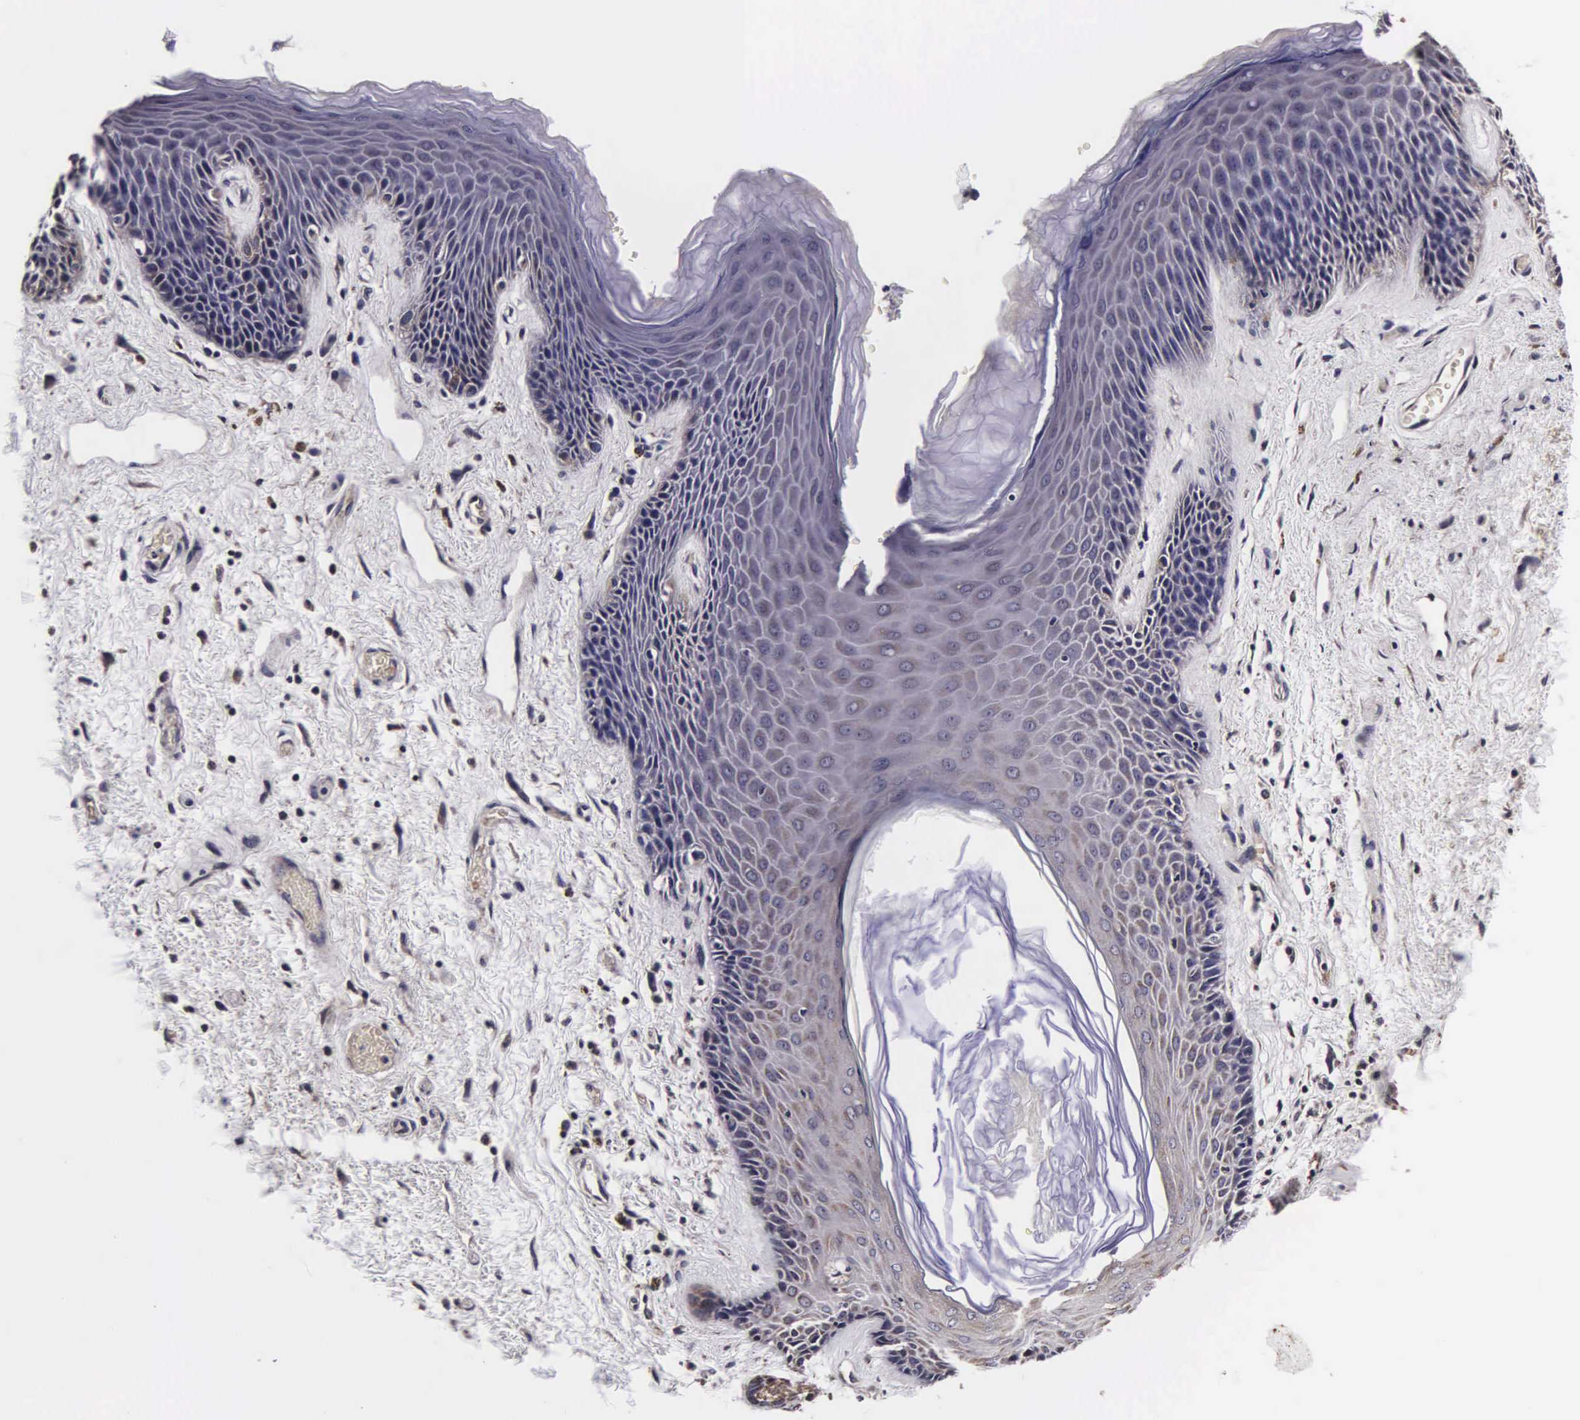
{"staining": {"intensity": "weak", "quantity": "<25%", "location": "cytoplasmic/membranous"}, "tissue": "skin", "cell_type": "Epidermal cells", "image_type": "normal", "snomed": [{"axis": "morphology", "description": "Normal tissue, NOS"}, {"axis": "topography", "description": "Anal"}, {"axis": "topography", "description": "Peripheral nerve tissue"}], "caption": "Immunohistochemical staining of normal human skin reveals no significant expression in epidermal cells.", "gene": "PSMA3", "patient": {"sex": "female", "age": 46}}